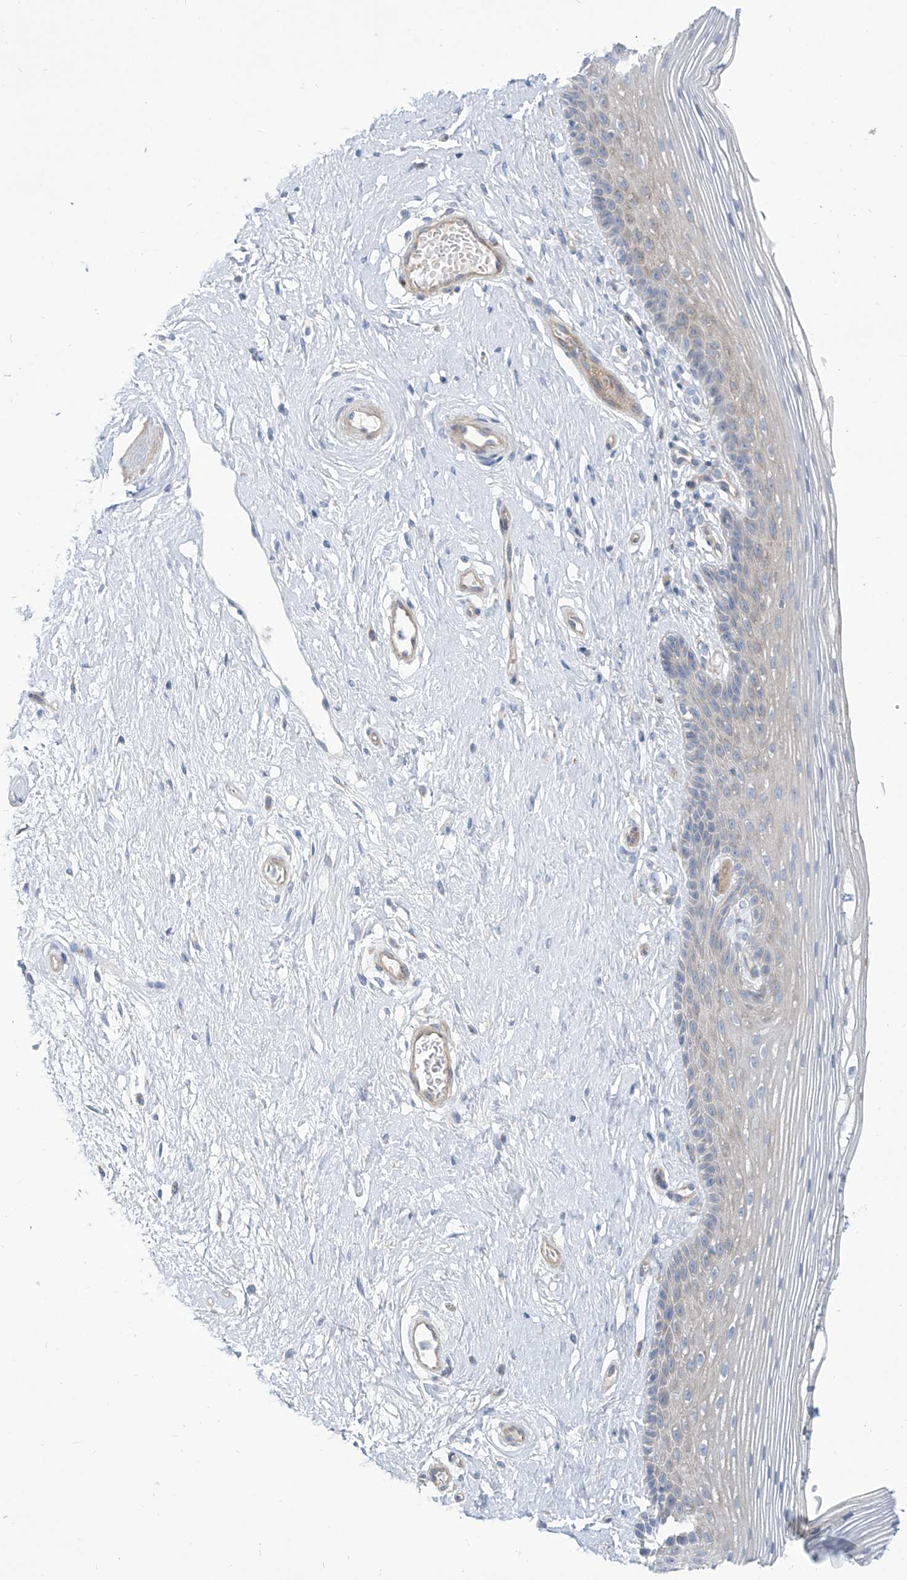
{"staining": {"intensity": "weak", "quantity": "<25%", "location": "cytoplasmic/membranous"}, "tissue": "vagina", "cell_type": "Squamous epithelial cells", "image_type": "normal", "snomed": [{"axis": "morphology", "description": "Normal tissue, NOS"}, {"axis": "topography", "description": "Vagina"}], "caption": "This is an immunohistochemistry (IHC) photomicrograph of benign vagina. There is no expression in squamous epithelial cells.", "gene": "TMEM209", "patient": {"sex": "female", "age": 46}}